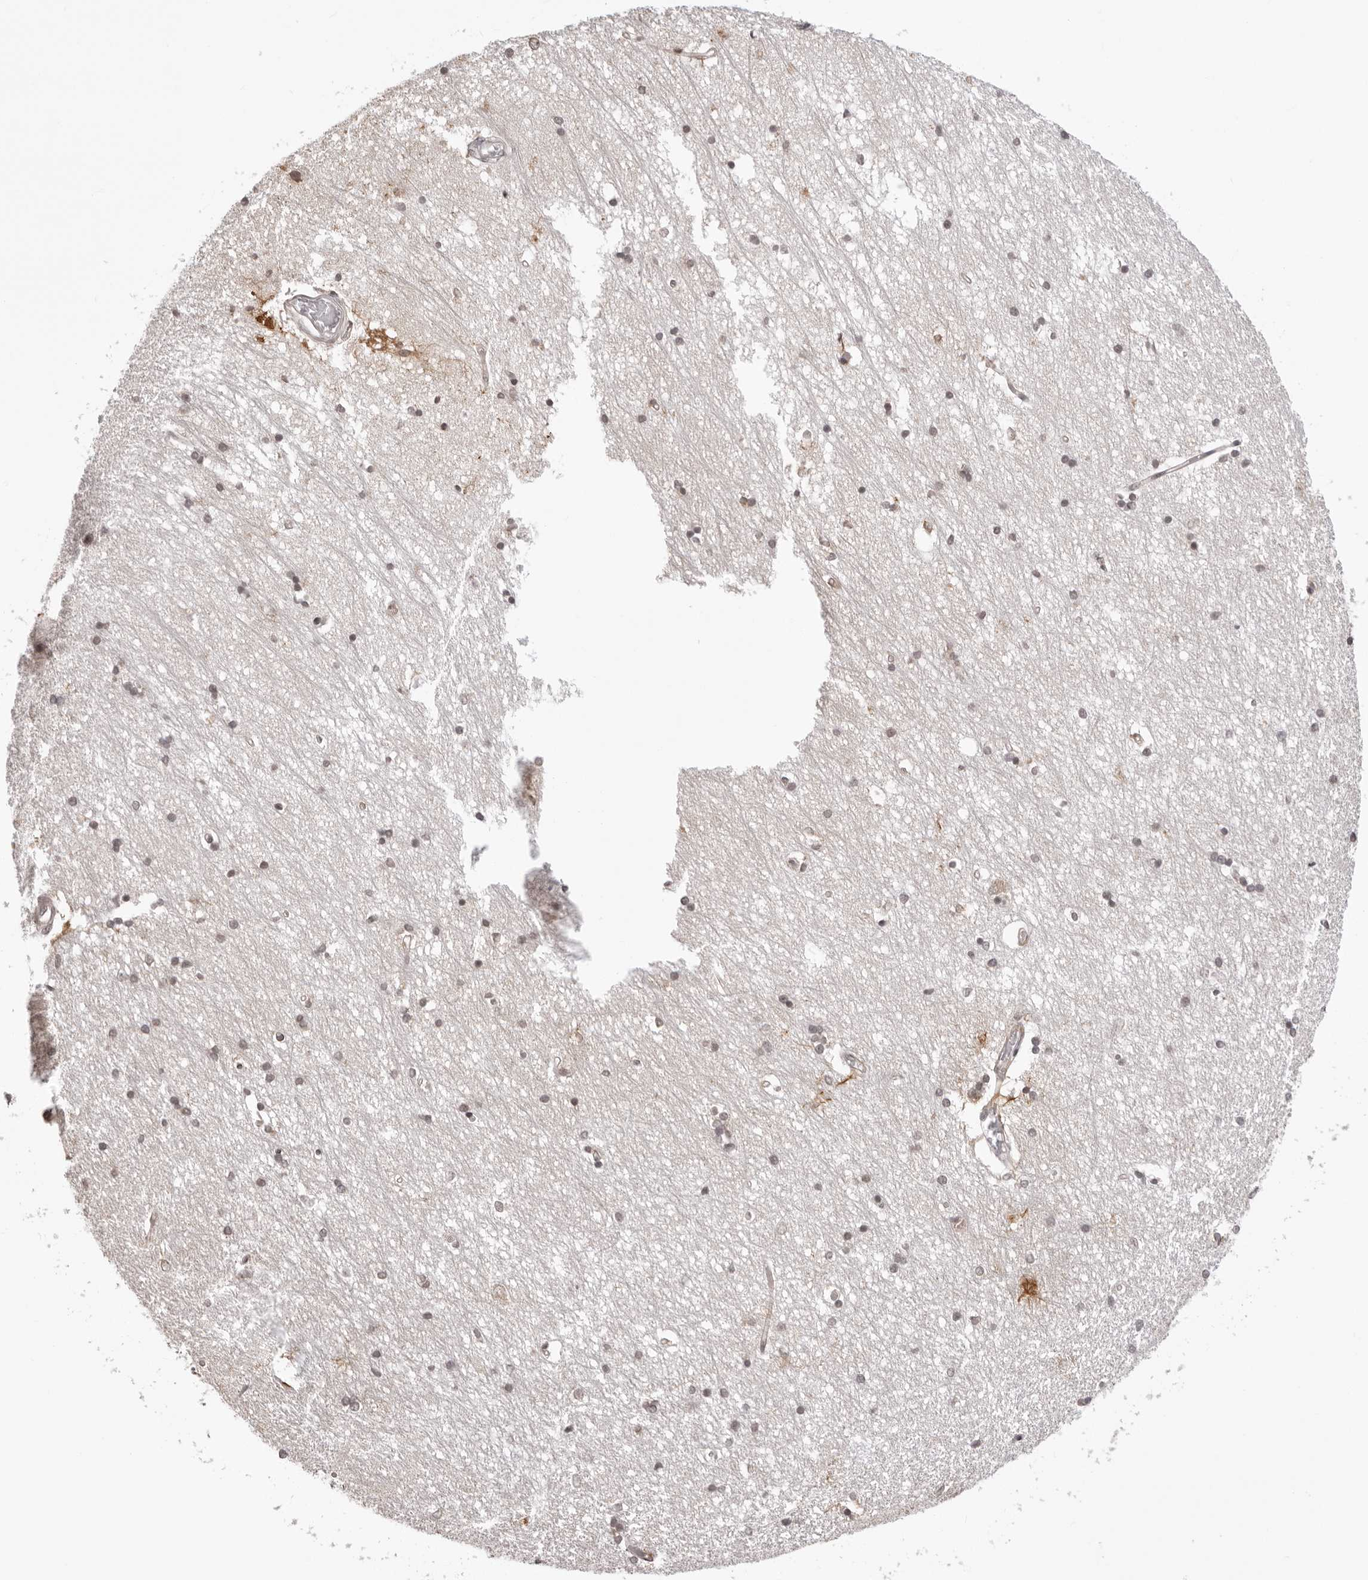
{"staining": {"intensity": "weak", "quantity": "25%-75%", "location": "cytoplasmic/membranous"}, "tissue": "hippocampus", "cell_type": "Glial cells", "image_type": "normal", "snomed": [{"axis": "morphology", "description": "Normal tissue, NOS"}, {"axis": "topography", "description": "Hippocampus"}], "caption": "Benign hippocampus was stained to show a protein in brown. There is low levels of weak cytoplasmic/membranous positivity in about 25%-75% of glial cells. Ihc stains the protein in brown and the nuclei are stained blue.", "gene": "ZC3H11A", "patient": {"sex": "male", "age": 45}}